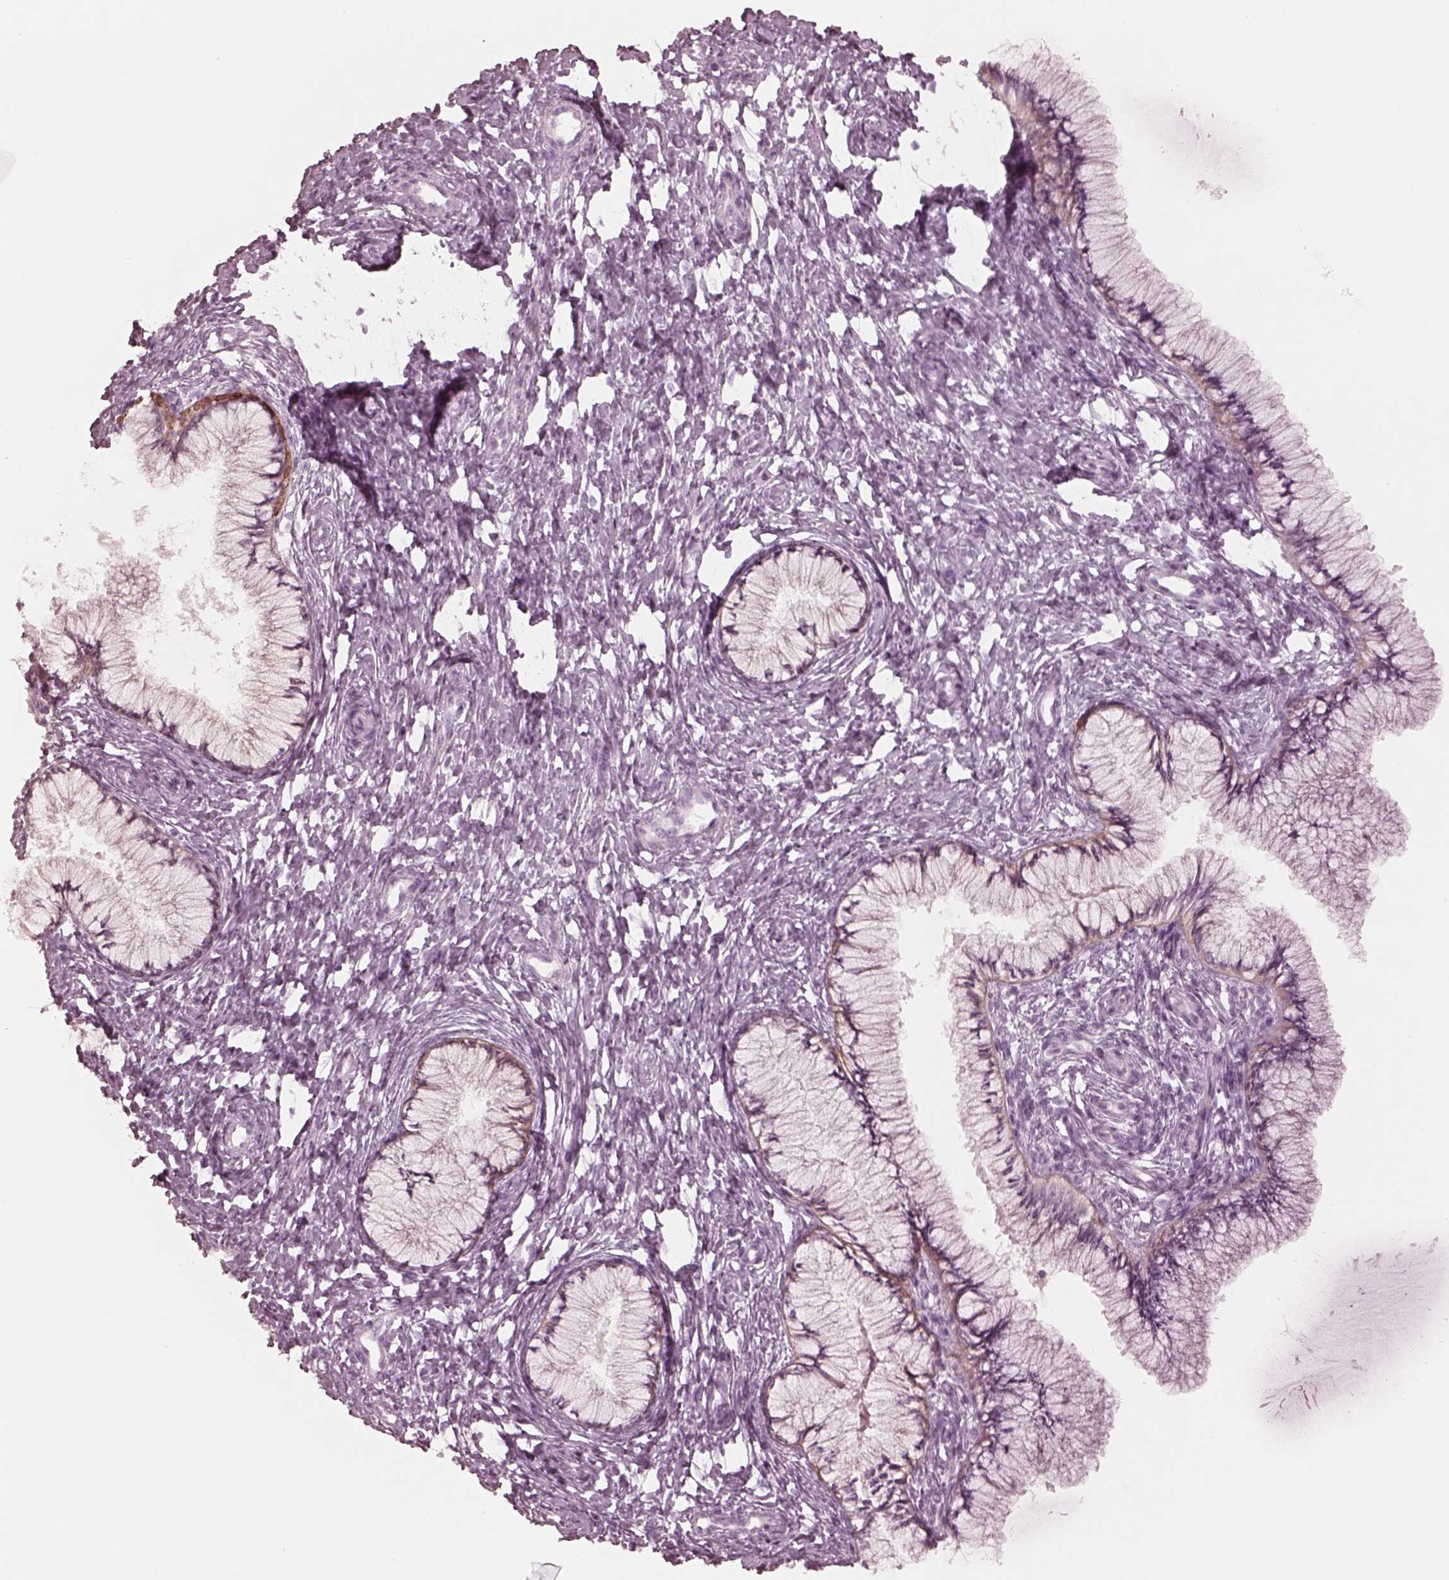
{"staining": {"intensity": "moderate", "quantity": "<25%", "location": "cytoplasmic/membranous"}, "tissue": "cervix", "cell_type": "Glandular cells", "image_type": "normal", "snomed": [{"axis": "morphology", "description": "Normal tissue, NOS"}, {"axis": "topography", "description": "Cervix"}], "caption": "The photomicrograph exhibits immunohistochemical staining of benign cervix. There is moderate cytoplasmic/membranous expression is identified in about <25% of glandular cells. (Brightfield microscopy of DAB IHC at high magnification).", "gene": "PON3", "patient": {"sex": "female", "age": 37}}